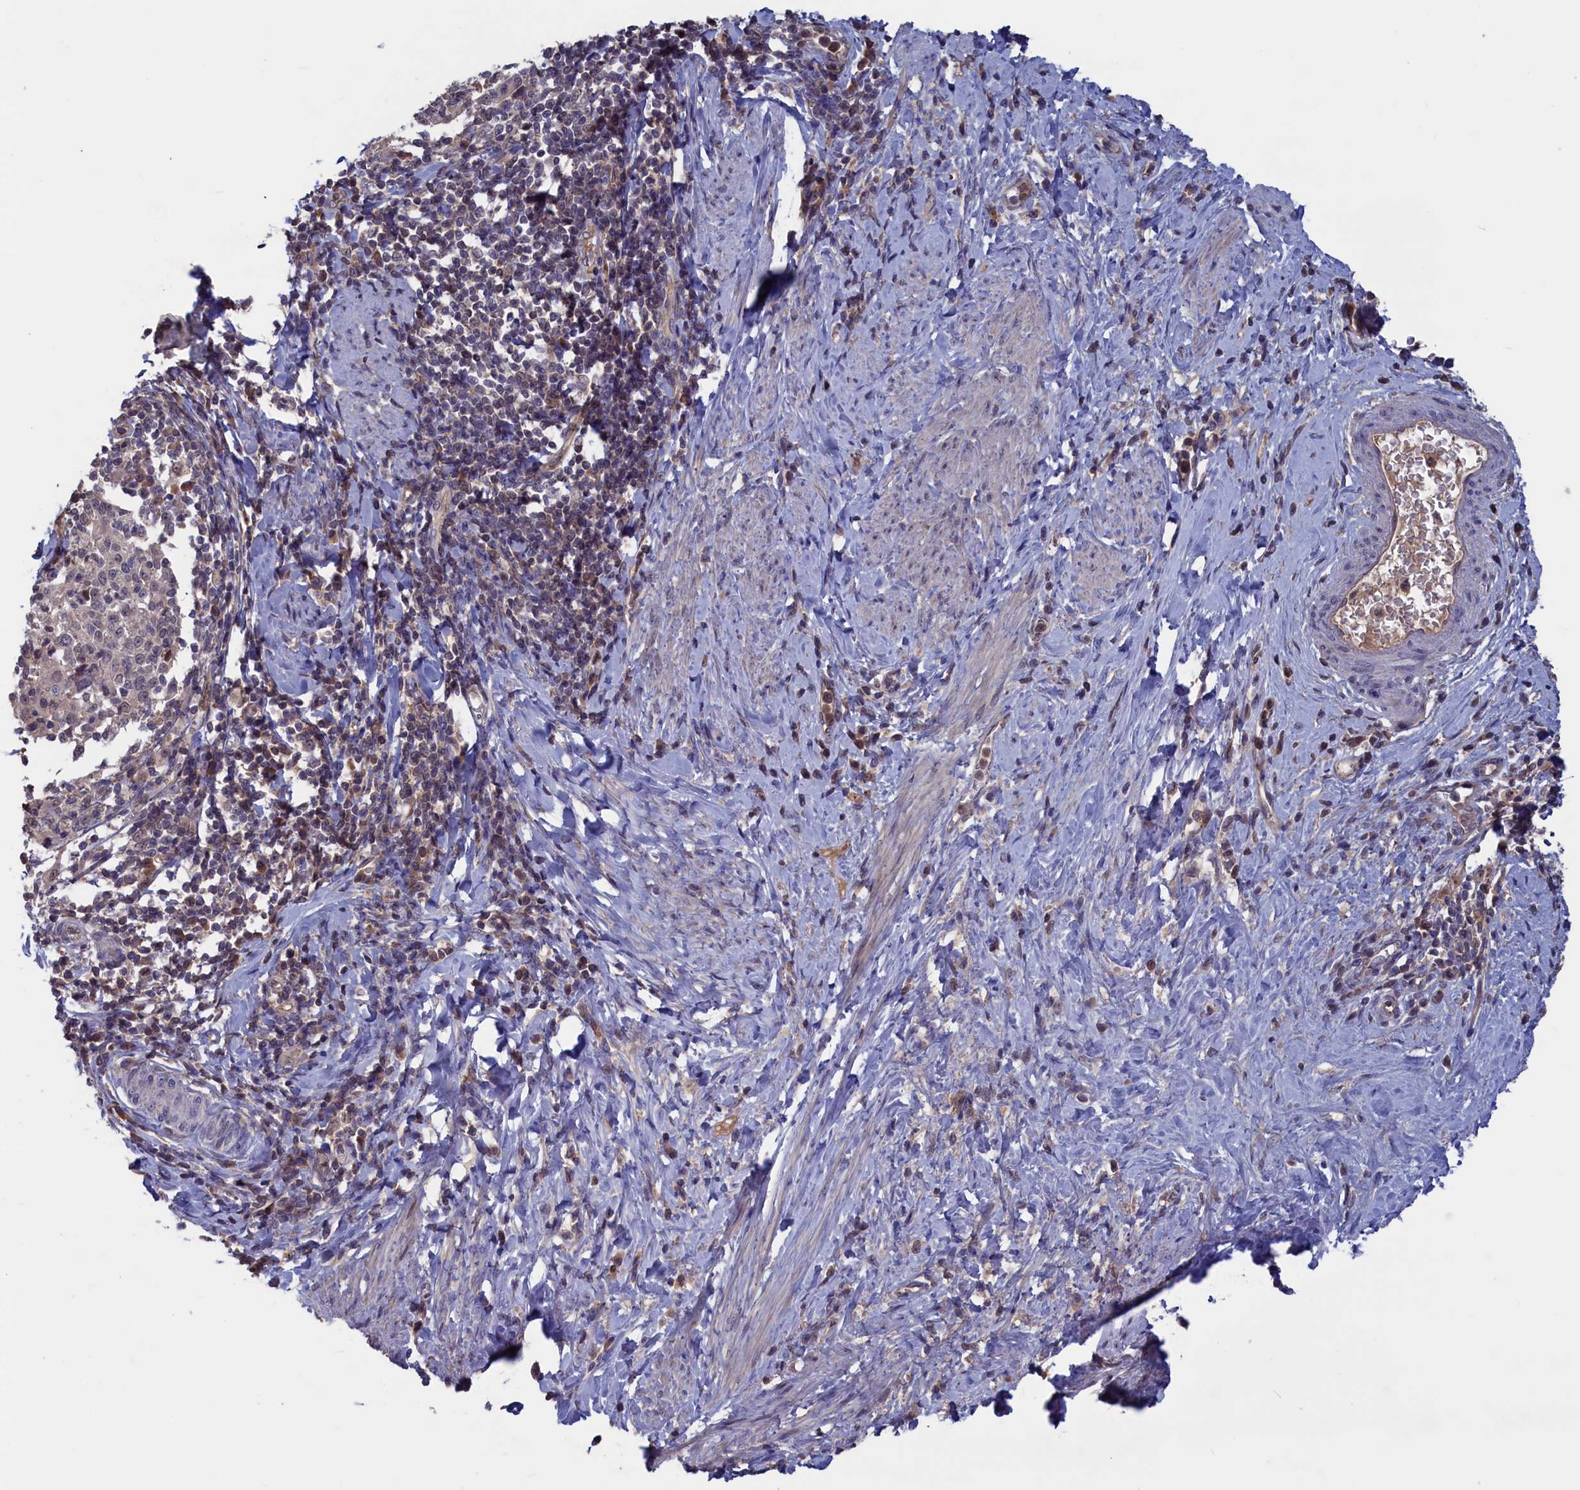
{"staining": {"intensity": "negative", "quantity": "none", "location": "none"}, "tissue": "cervical cancer", "cell_type": "Tumor cells", "image_type": "cancer", "snomed": [{"axis": "morphology", "description": "Squamous cell carcinoma, NOS"}, {"axis": "topography", "description": "Cervix"}], "caption": "Tumor cells show no significant expression in cervical cancer (squamous cell carcinoma). Nuclei are stained in blue.", "gene": "PLP2", "patient": {"sex": "female", "age": 52}}